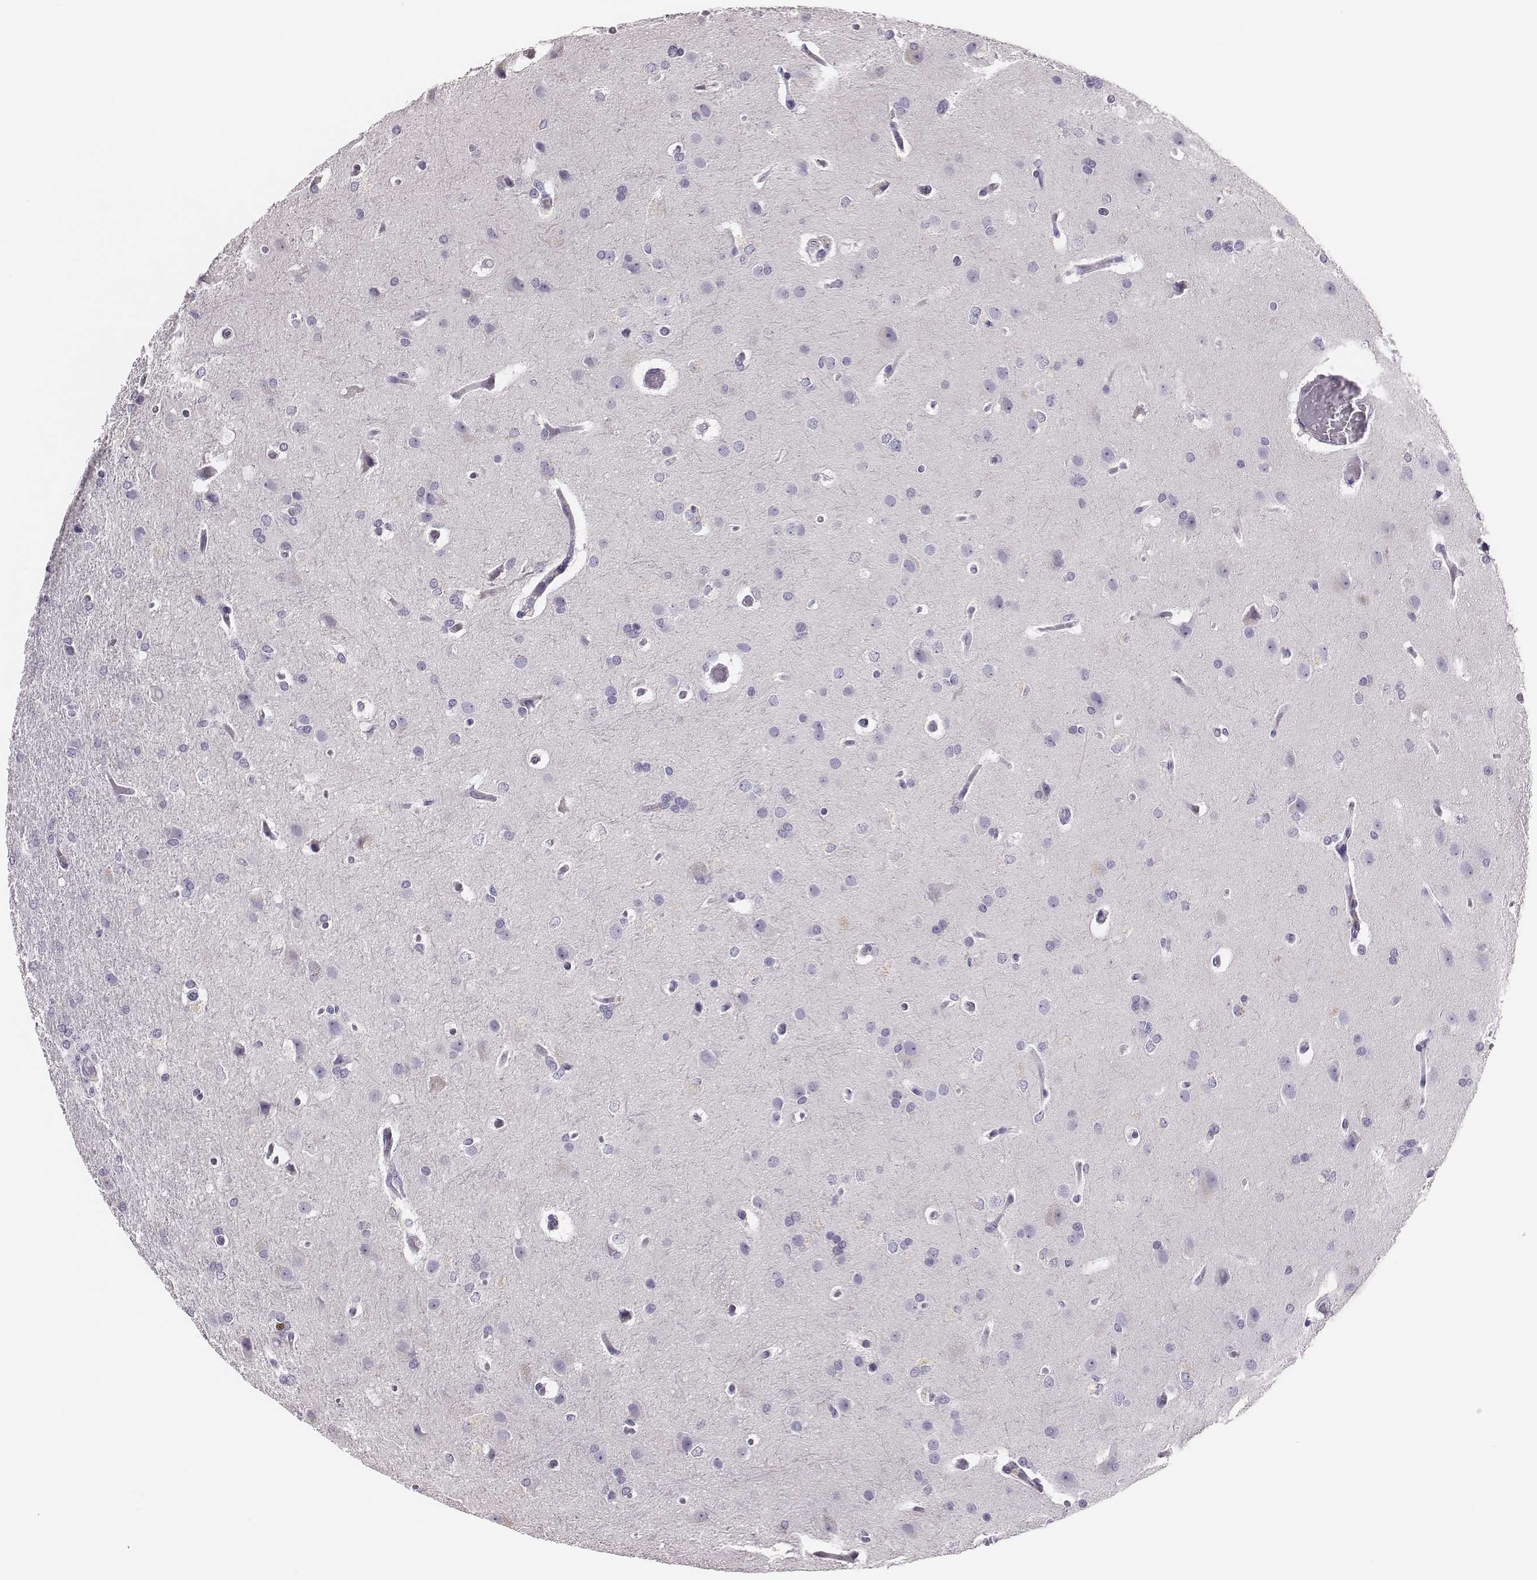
{"staining": {"intensity": "negative", "quantity": "none", "location": "none"}, "tissue": "glioma", "cell_type": "Tumor cells", "image_type": "cancer", "snomed": [{"axis": "morphology", "description": "Glioma, malignant, High grade"}, {"axis": "topography", "description": "Brain"}], "caption": "Immunohistochemistry image of neoplastic tissue: human glioma stained with DAB displays no significant protein expression in tumor cells.", "gene": "H1-6", "patient": {"sex": "male", "age": 68}}